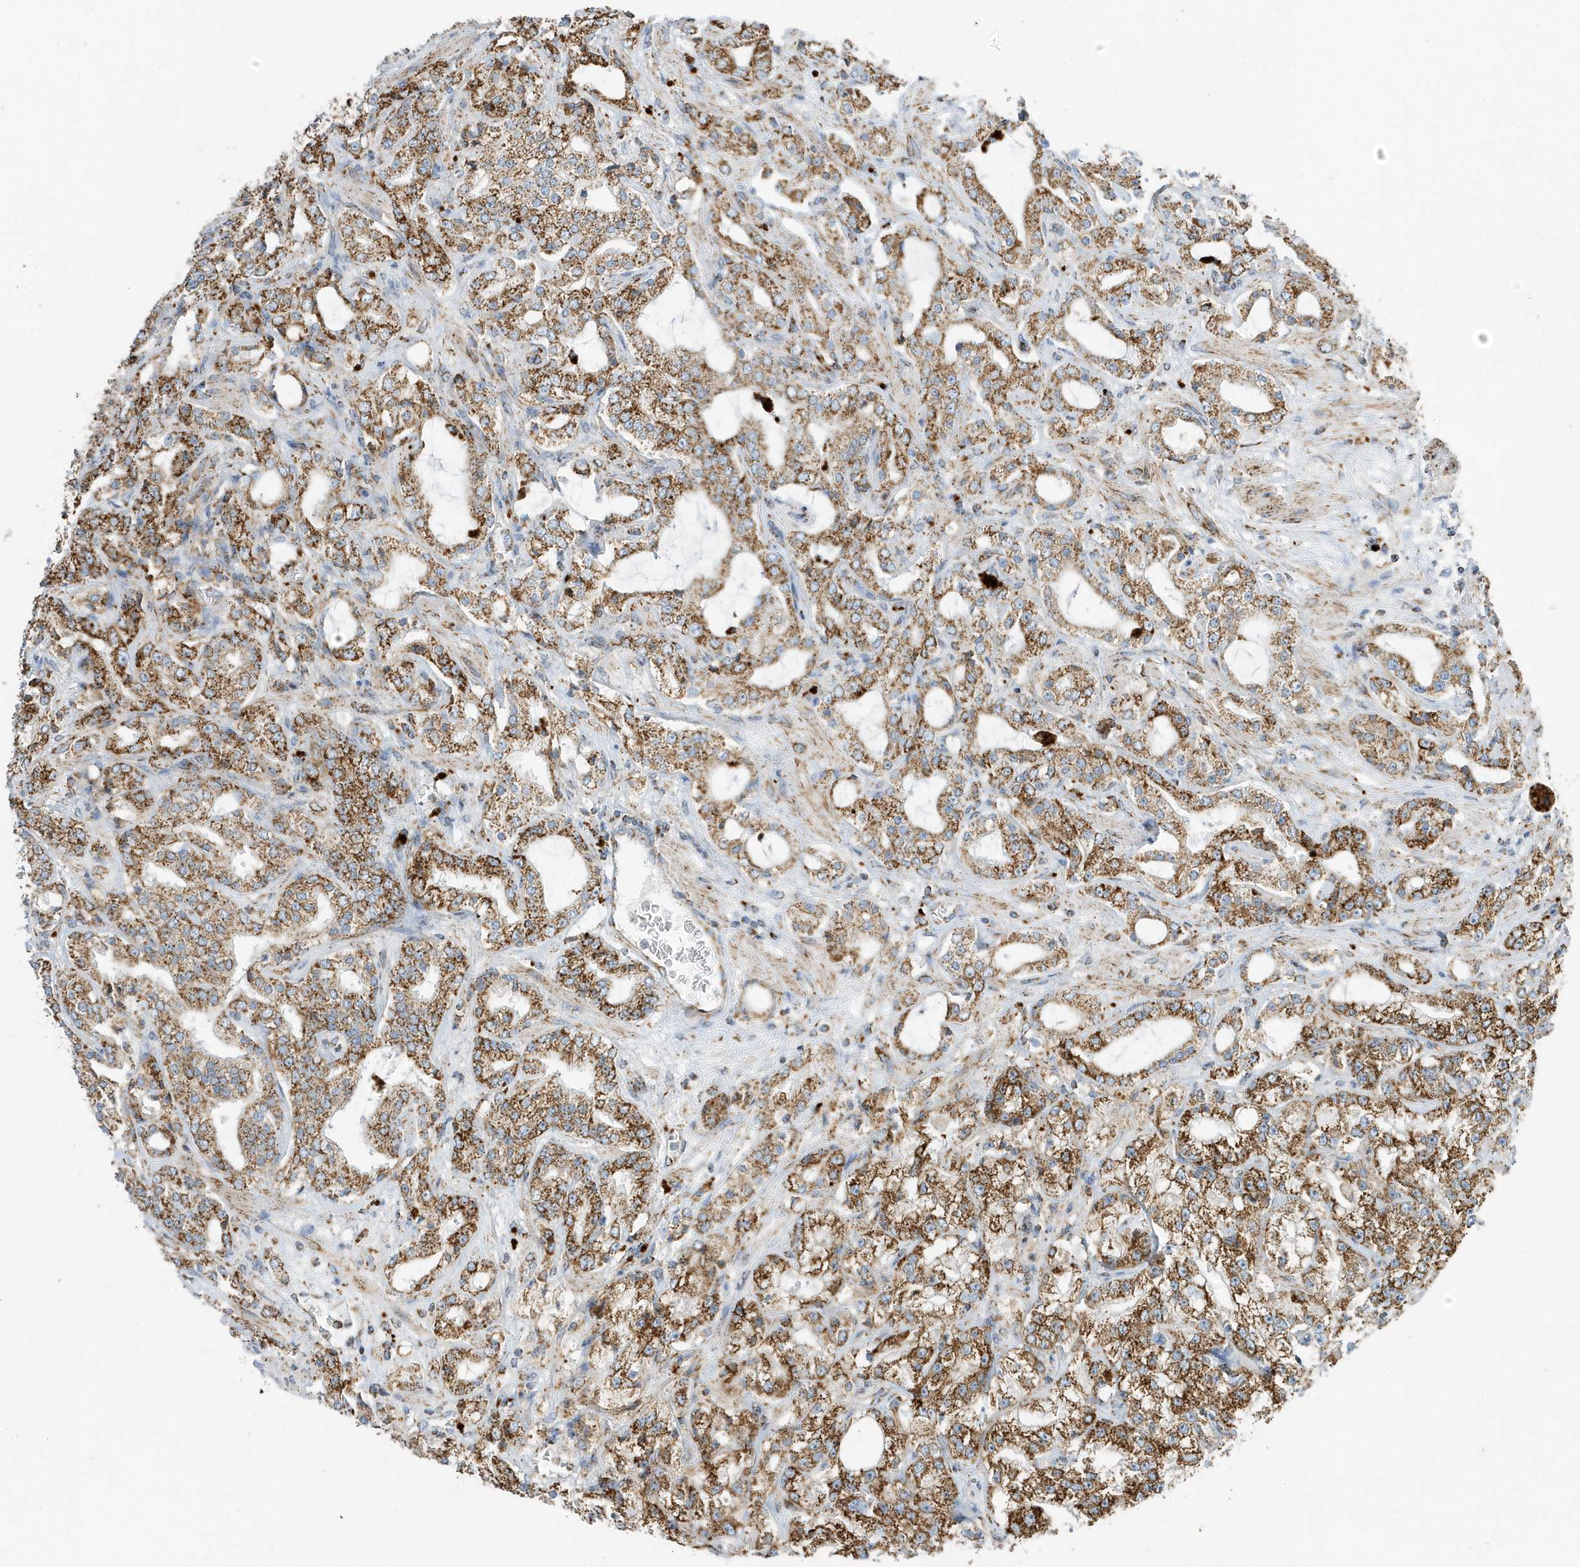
{"staining": {"intensity": "moderate", "quantity": ">75%", "location": "cytoplasmic/membranous"}, "tissue": "prostate cancer", "cell_type": "Tumor cells", "image_type": "cancer", "snomed": [{"axis": "morphology", "description": "Adenocarcinoma, High grade"}, {"axis": "topography", "description": "Prostate"}], "caption": "Immunohistochemistry (IHC) micrograph of neoplastic tissue: human prostate cancer stained using IHC reveals medium levels of moderate protein expression localized specifically in the cytoplasmic/membranous of tumor cells, appearing as a cytoplasmic/membranous brown color.", "gene": "ATP5ME", "patient": {"sex": "male", "age": 64}}